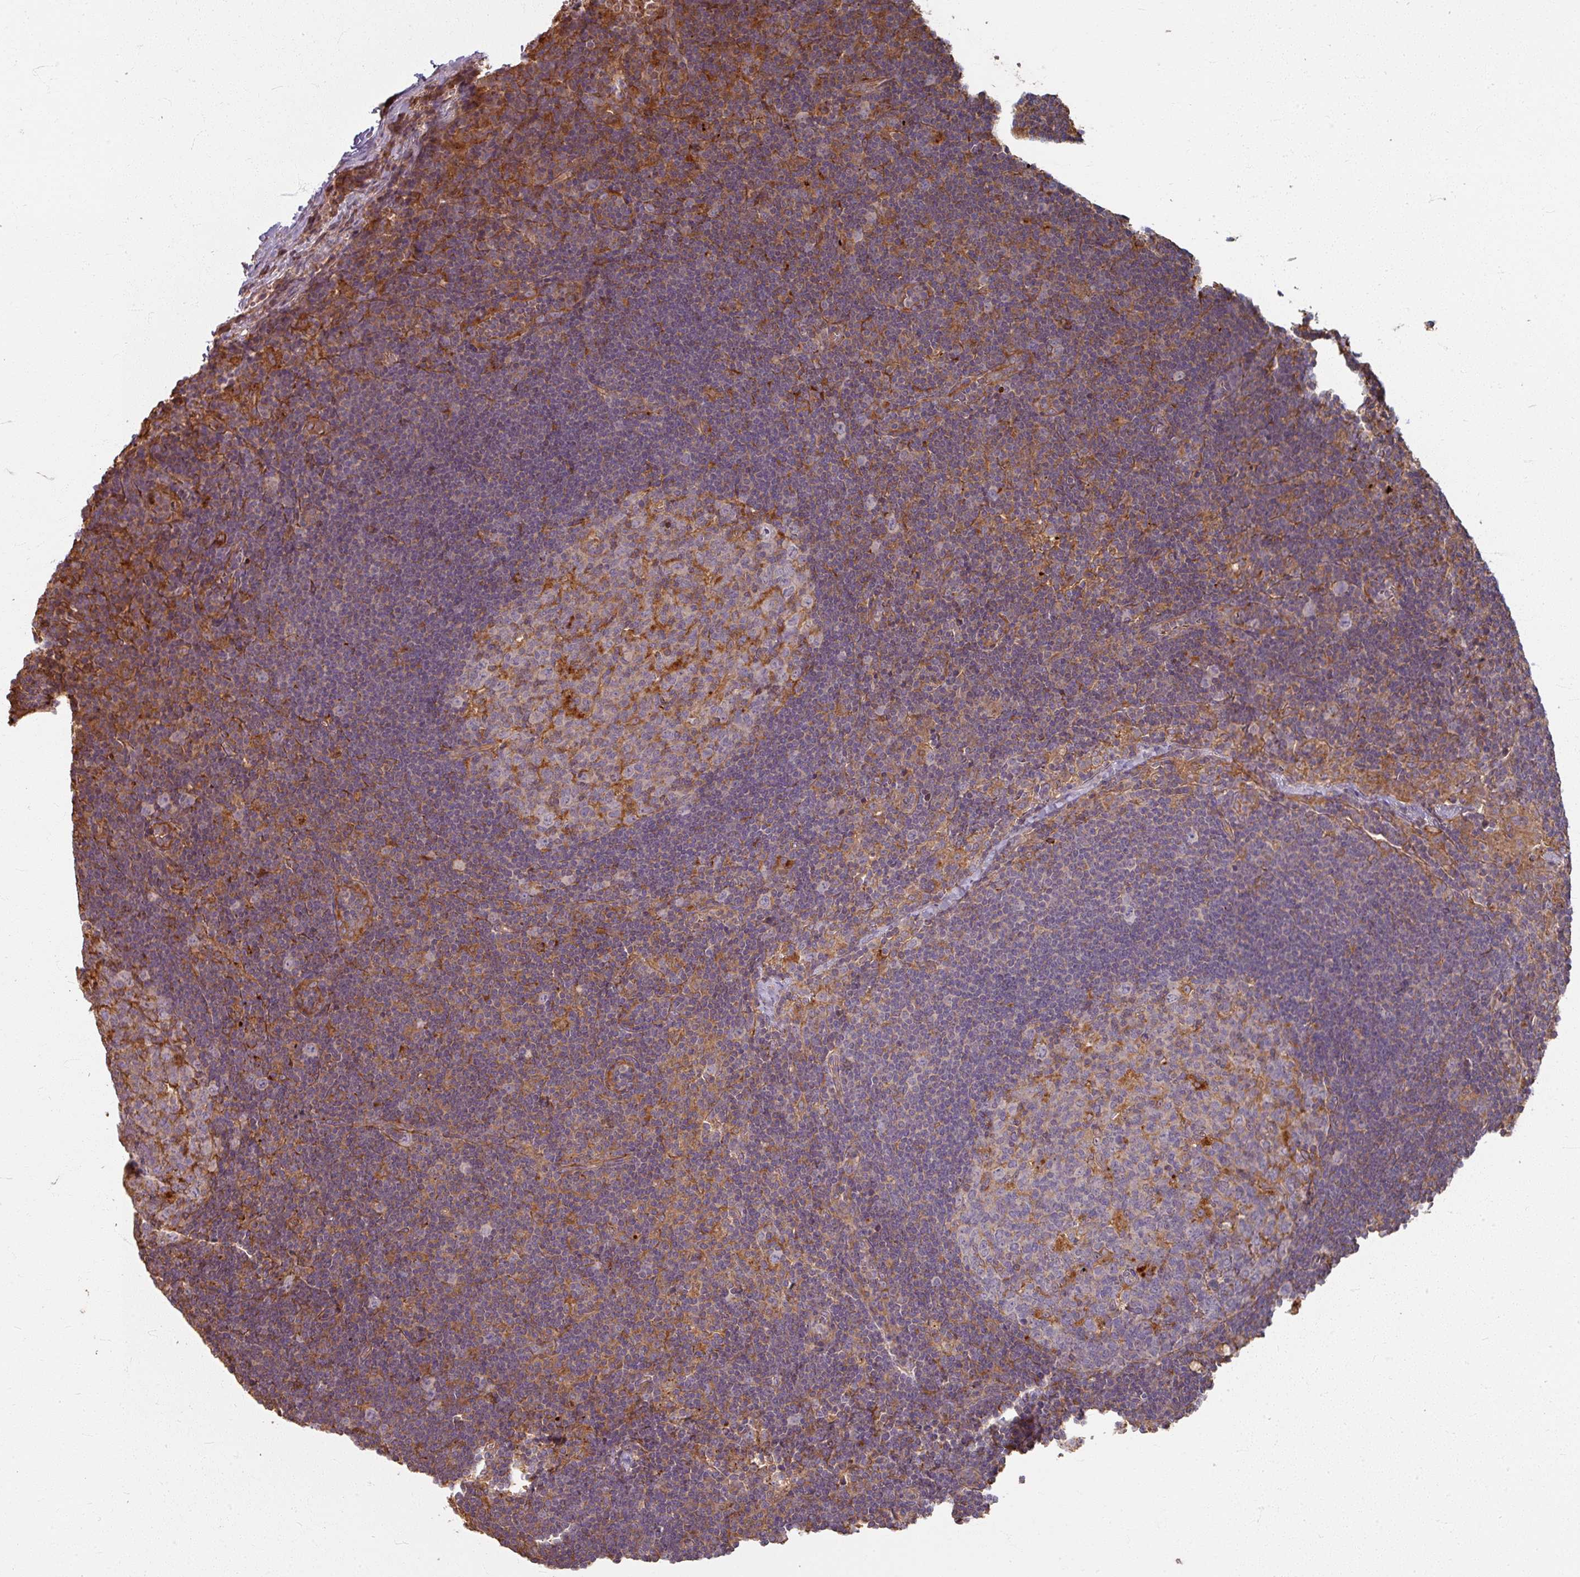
{"staining": {"intensity": "moderate", "quantity": "<25%", "location": "cytoplasmic/membranous"}, "tissue": "lymph node", "cell_type": "Germinal center cells", "image_type": "normal", "snomed": [{"axis": "morphology", "description": "Normal tissue, NOS"}, {"axis": "topography", "description": "Lymph node"}], "caption": "A photomicrograph of lymph node stained for a protein exhibits moderate cytoplasmic/membranous brown staining in germinal center cells. (Brightfield microscopy of DAB IHC at high magnification).", "gene": "CCDC68", "patient": {"sex": "female", "age": 29}}